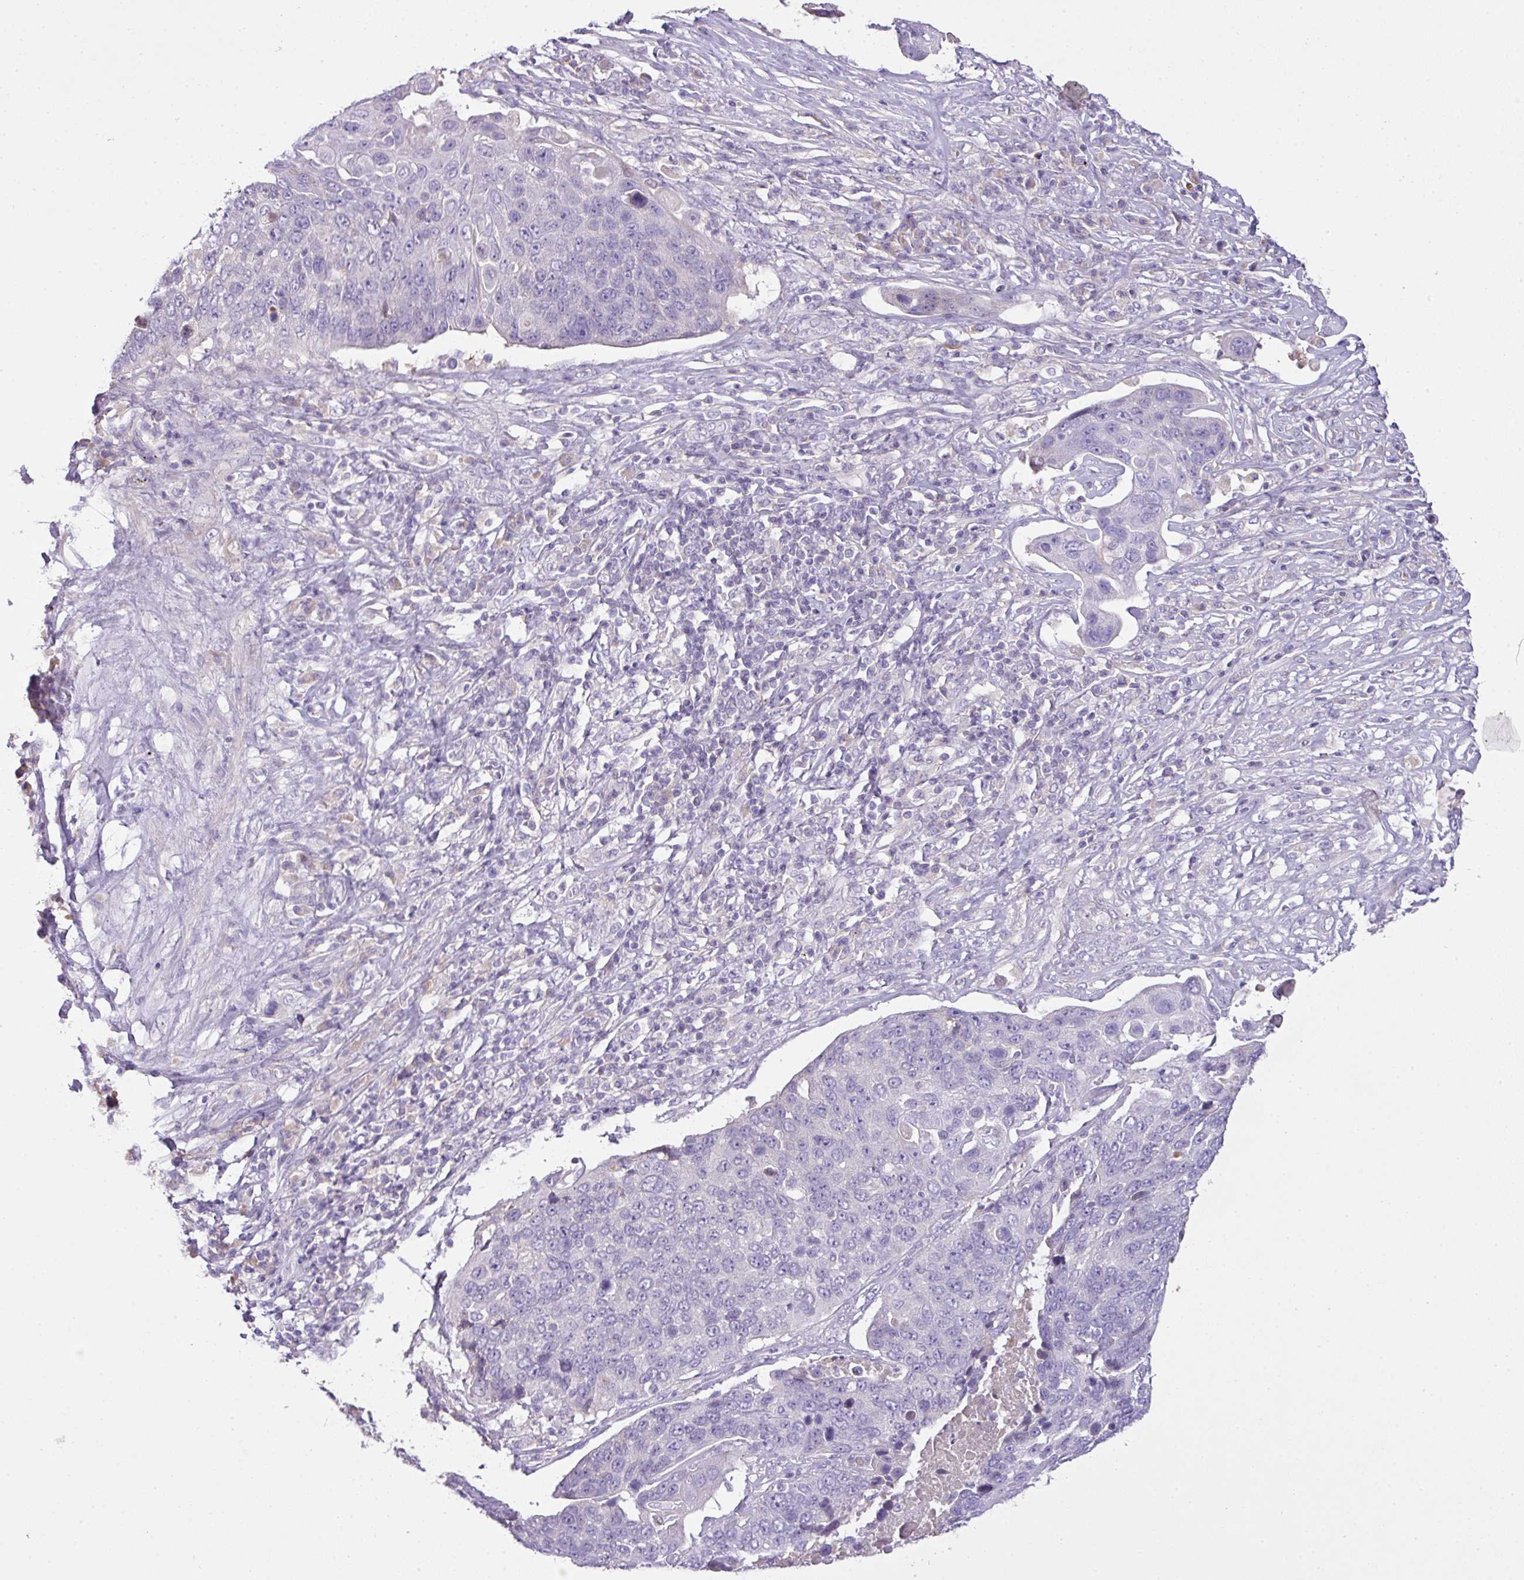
{"staining": {"intensity": "negative", "quantity": "none", "location": "none"}, "tissue": "lung cancer", "cell_type": "Tumor cells", "image_type": "cancer", "snomed": [{"axis": "morphology", "description": "Squamous cell carcinoma, NOS"}, {"axis": "topography", "description": "Lung"}], "caption": "DAB immunohistochemical staining of human lung cancer demonstrates no significant expression in tumor cells.", "gene": "OR6C6", "patient": {"sex": "male", "age": 66}}